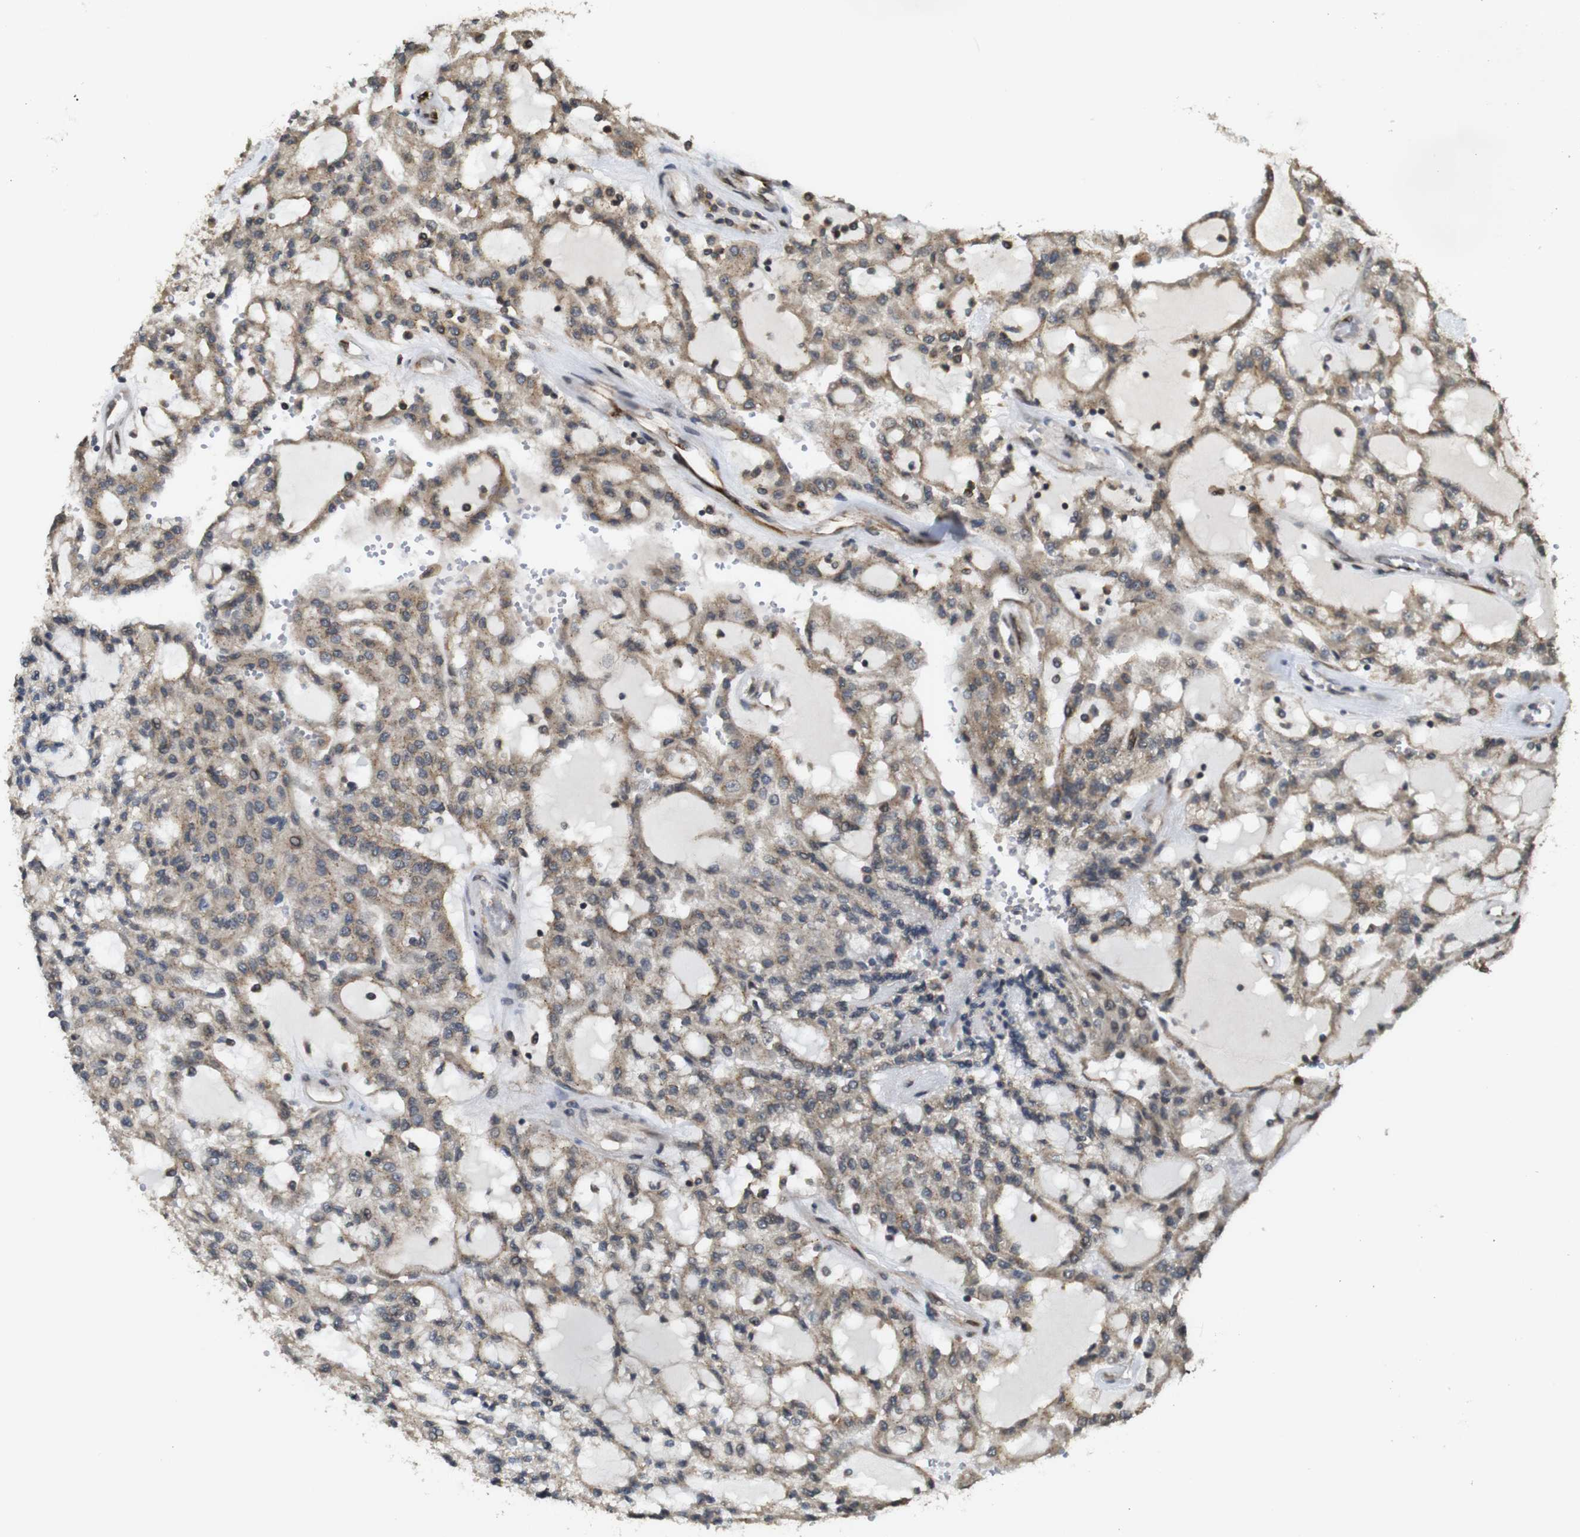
{"staining": {"intensity": "weak", "quantity": ">75%", "location": "cytoplasmic/membranous"}, "tissue": "renal cancer", "cell_type": "Tumor cells", "image_type": "cancer", "snomed": [{"axis": "morphology", "description": "Adenocarcinoma, NOS"}, {"axis": "topography", "description": "Kidney"}], "caption": "Renal cancer (adenocarcinoma) stained with DAB immunohistochemistry (IHC) shows low levels of weak cytoplasmic/membranous positivity in about >75% of tumor cells.", "gene": "EFCAB14", "patient": {"sex": "male", "age": 63}}